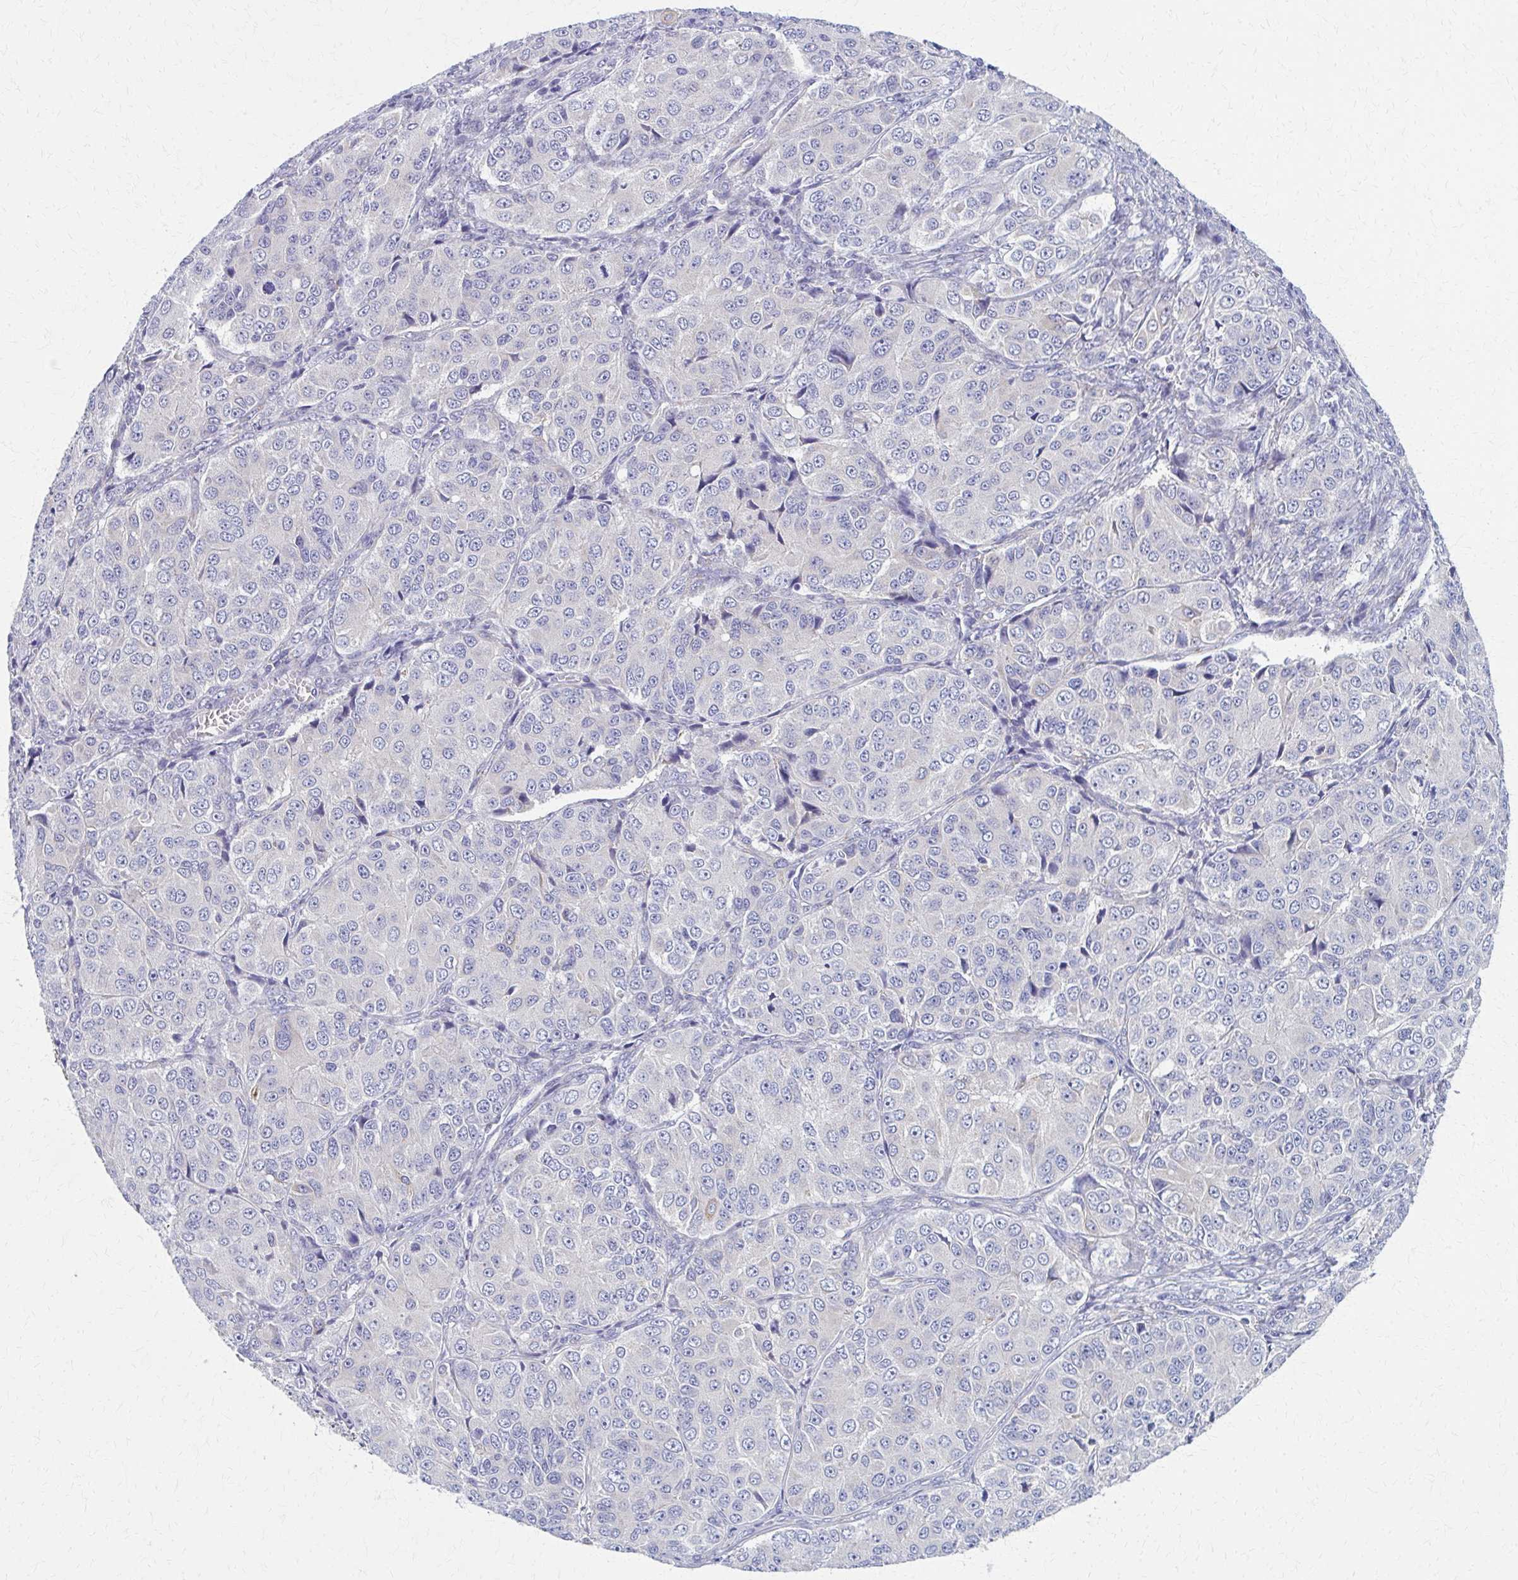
{"staining": {"intensity": "negative", "quantity": "none", "location": "none"}, "tissue": "ovarian cancer", "cell_type": "Tumor cells", "image_type": "cancer", "snomed": [{"axis": "morphology", "description": "Carcinoma, endometroid"}, {"axis": "topography", "description": "Ovary"}], "caption": "Image shows no significant protein expression in tumor cells of ovarian endometroid carcinoma.", "gene": "SPATS2L", "patient": {"sex": "female", "age": 51}}